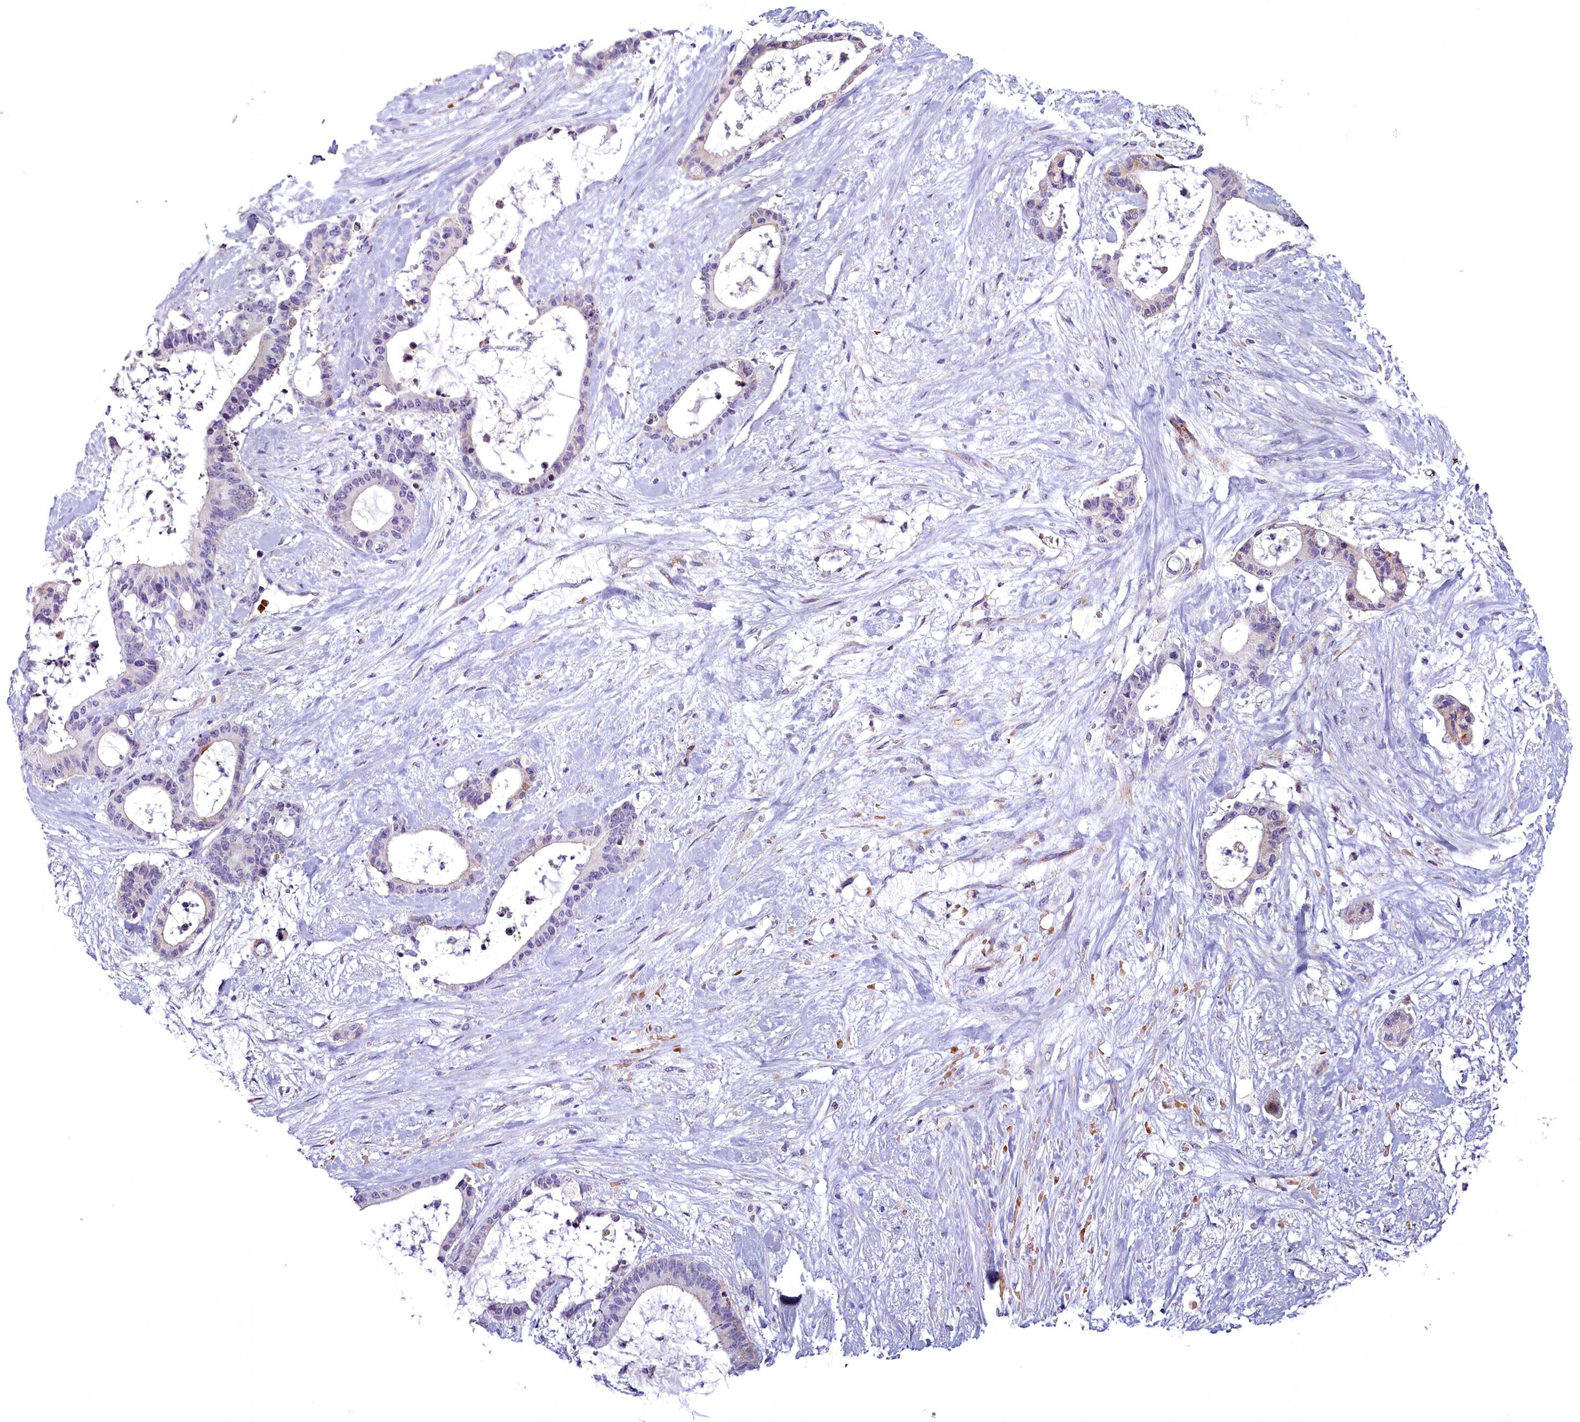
{"staining": {"intensity": "negative", "quantity": "none", "location": "none"}, "tissue": "liver cancer", "cell_type": "Tumor cells", "image_type": "cancer", "snomed": [{"axis": "morphology", "description": "Normal tissue, NOS"}, {"axis": "morphology", "description": "Cholangiocarcinoma"}, {"axis": "topography", "description": "Liver"}, {"axis": "topography", "description": "Peripheral nerve tissue"}], "caption": "Immunohistochemical staining of liver cancer displays no significant staining in tumor cells. (Brightfield microscopy of DAB (3,3'-diaminobenzidine) IHC at high magnification).", "gene": "ARL15", "patient": {"sex": "female", "age": 73}}